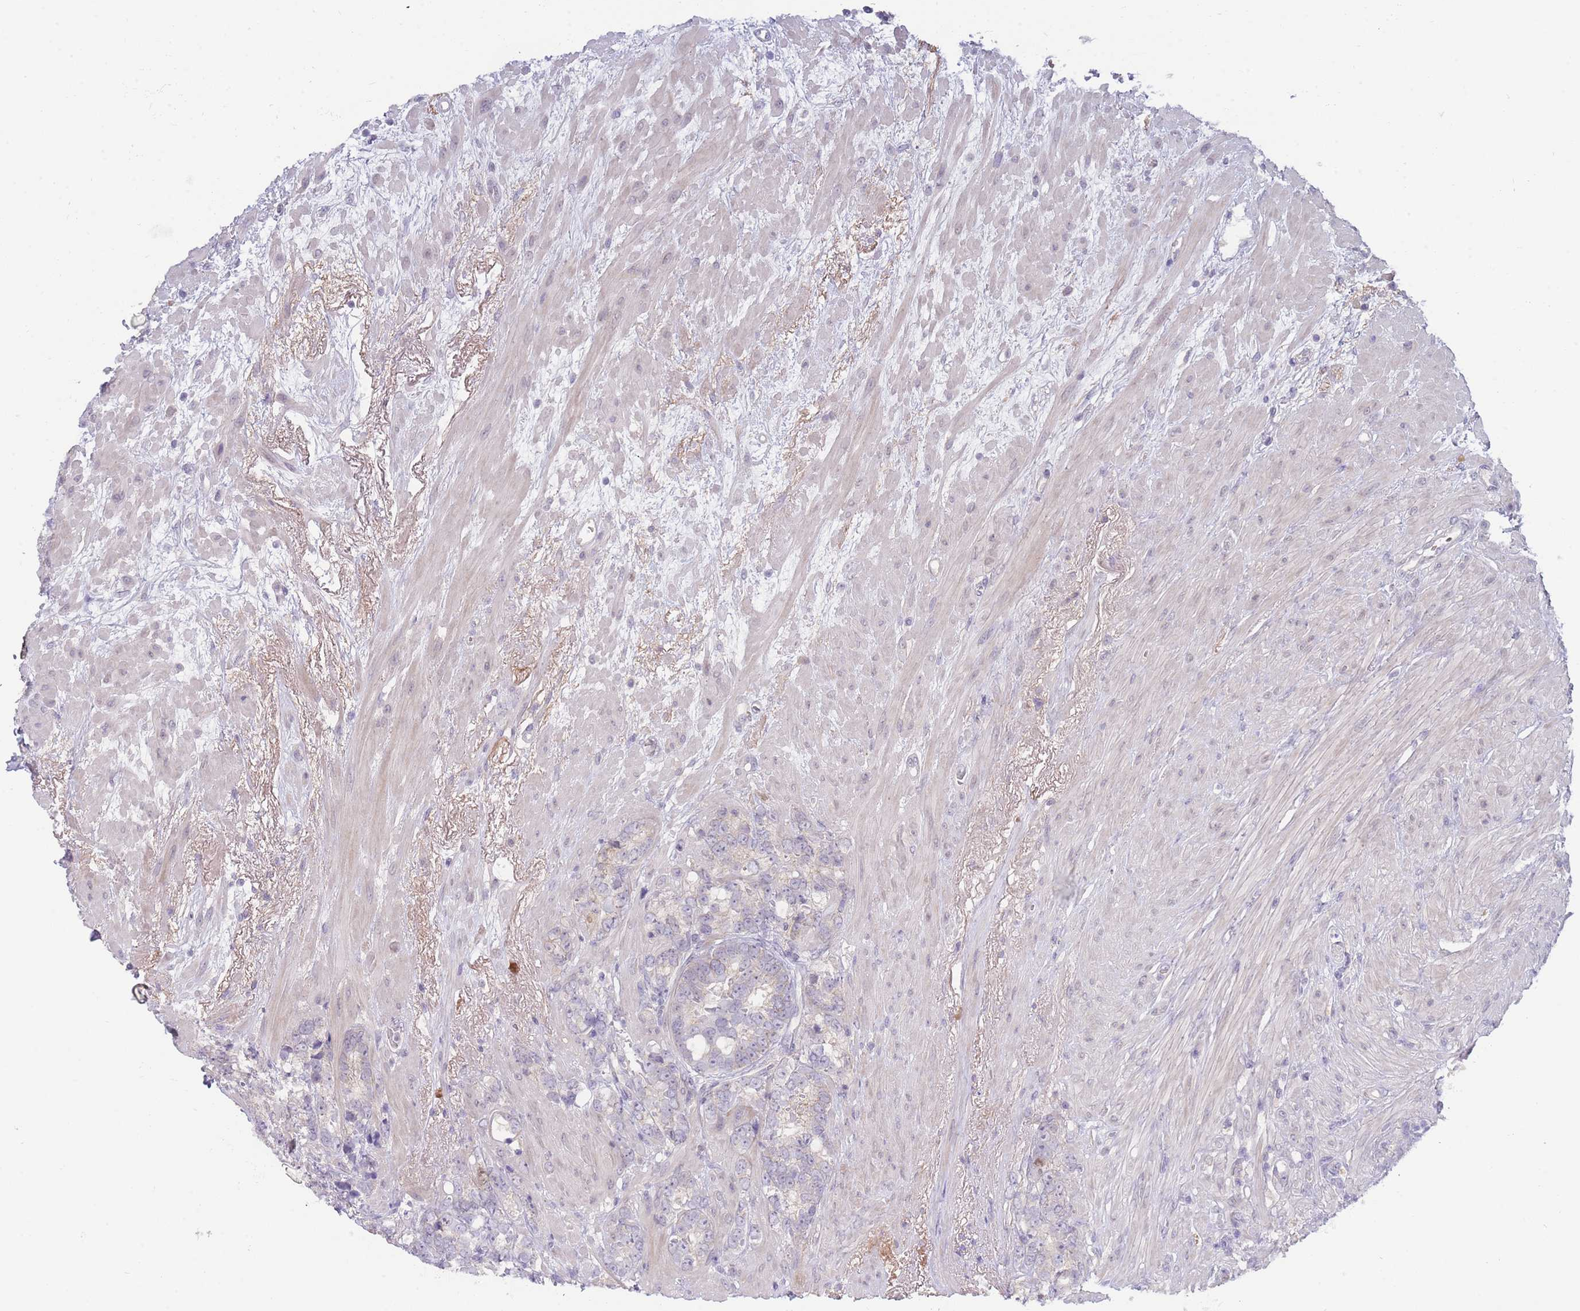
{"staining": {"intensity": "negative", "quantity": "none", "location": "none"}, "tissue": "prostate cancer", "cell_type": "Tumor cells", "image_type": "cancer", "snomed": [{"axis": "morphology", "description": "Adenocarcinoma, High grade"}, {"axis": "topography", "description": "Prostate"}], "caption": "This is a micrograph of immunohistochemistry staining of prostate cancer, which shows no expression in tumor cells. (DAB IHC, high magnification).", "gene": "PIMREG", "patient": {"sex": "male", "age": 74}}